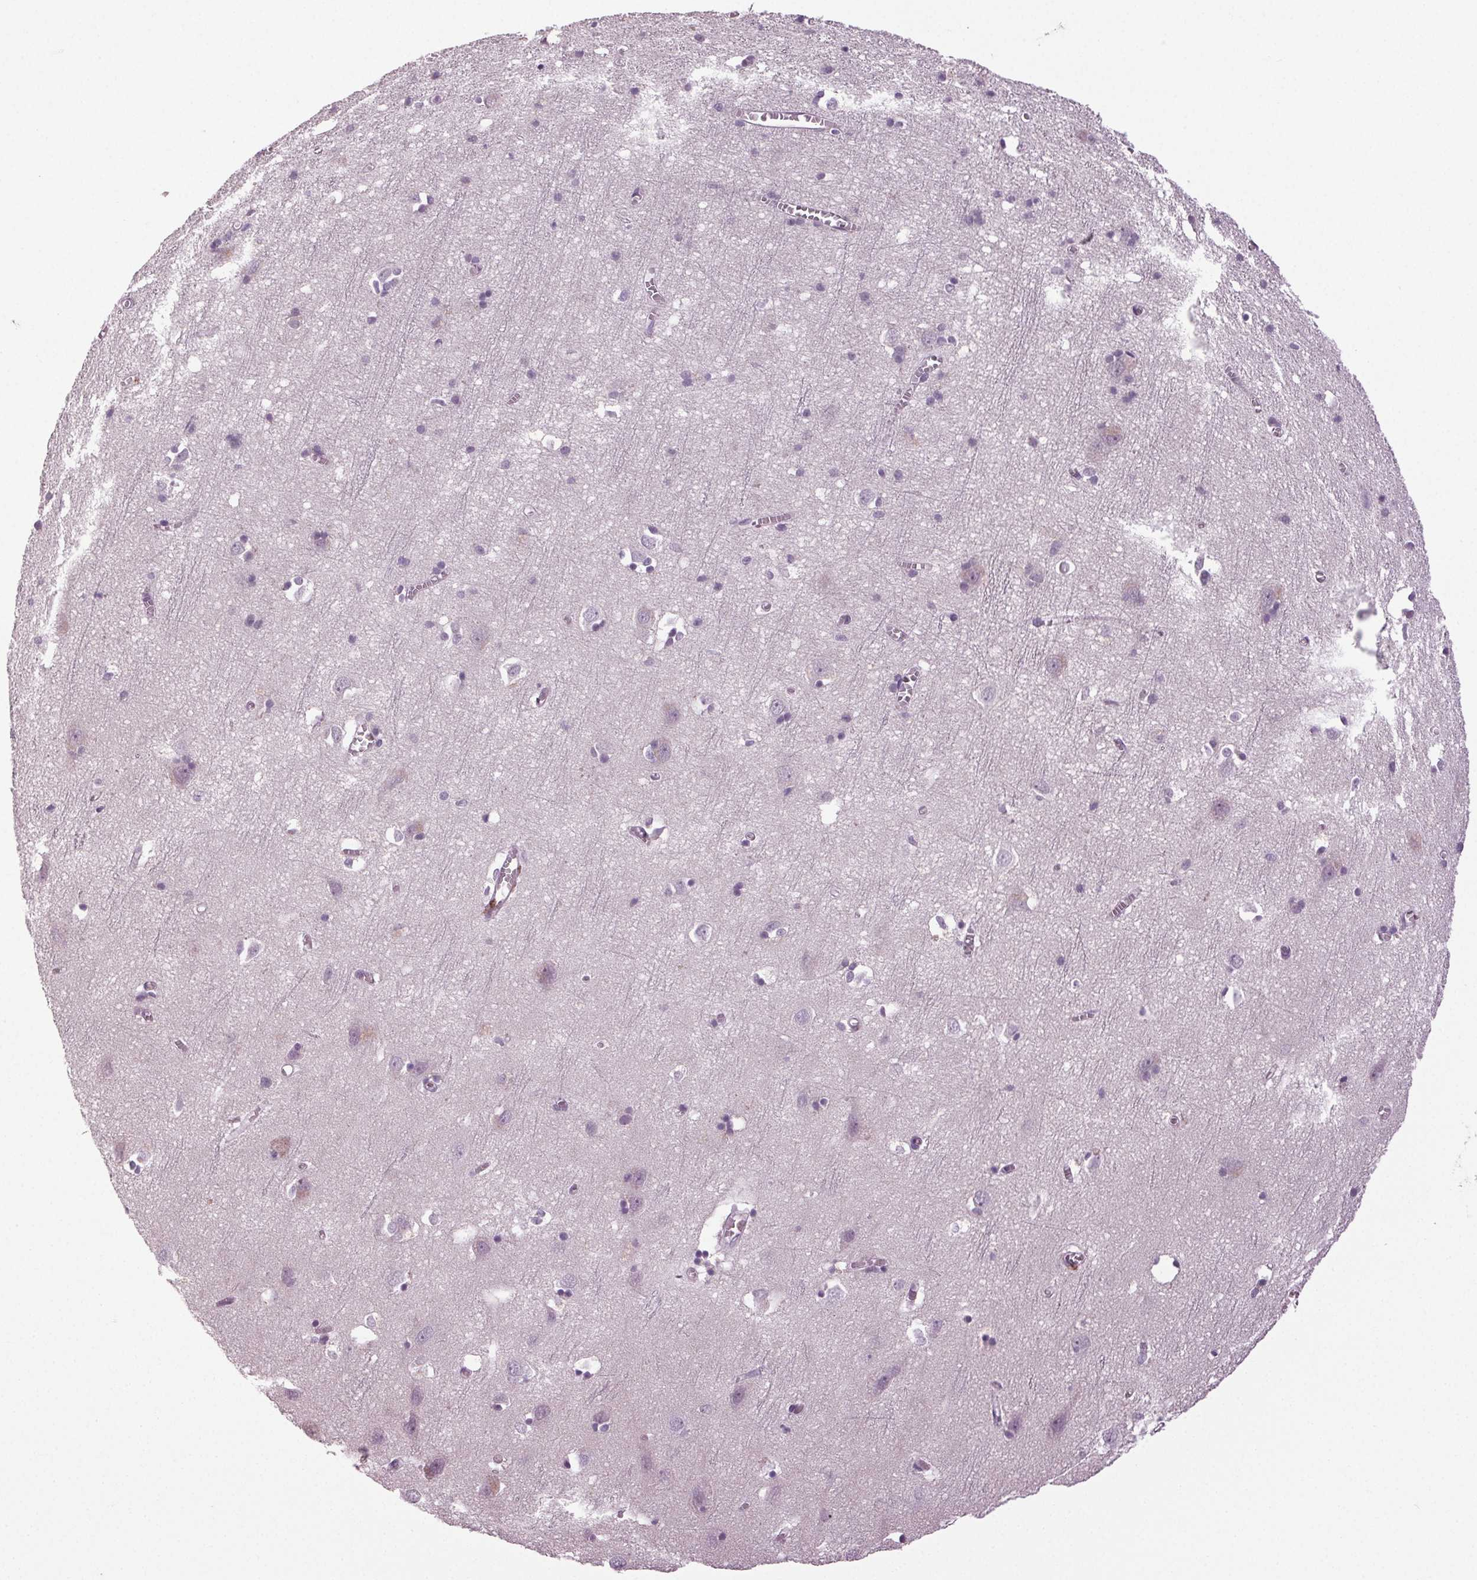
{"staining": {"intensity": "negative", "quantity": "none", "location": "none"}, "tissue": "cerebral cortex", "cell_type": "Endothelial cells", "image_type": "normal", "snomed": [{"axis": "morphology", "description": "Normal tissue, NOS"}, {"axis": "topography", "description": "Cerebral cortex"}], "caption": "Endothelial cells show no significant protein expression in normal cerebral cortex. (DAB immunohistochemistry (IHC) visualized using brightfield microscopy, high magnification).", "gene": "DNAH12", "patient": {"sex": "male", "age": 70}}